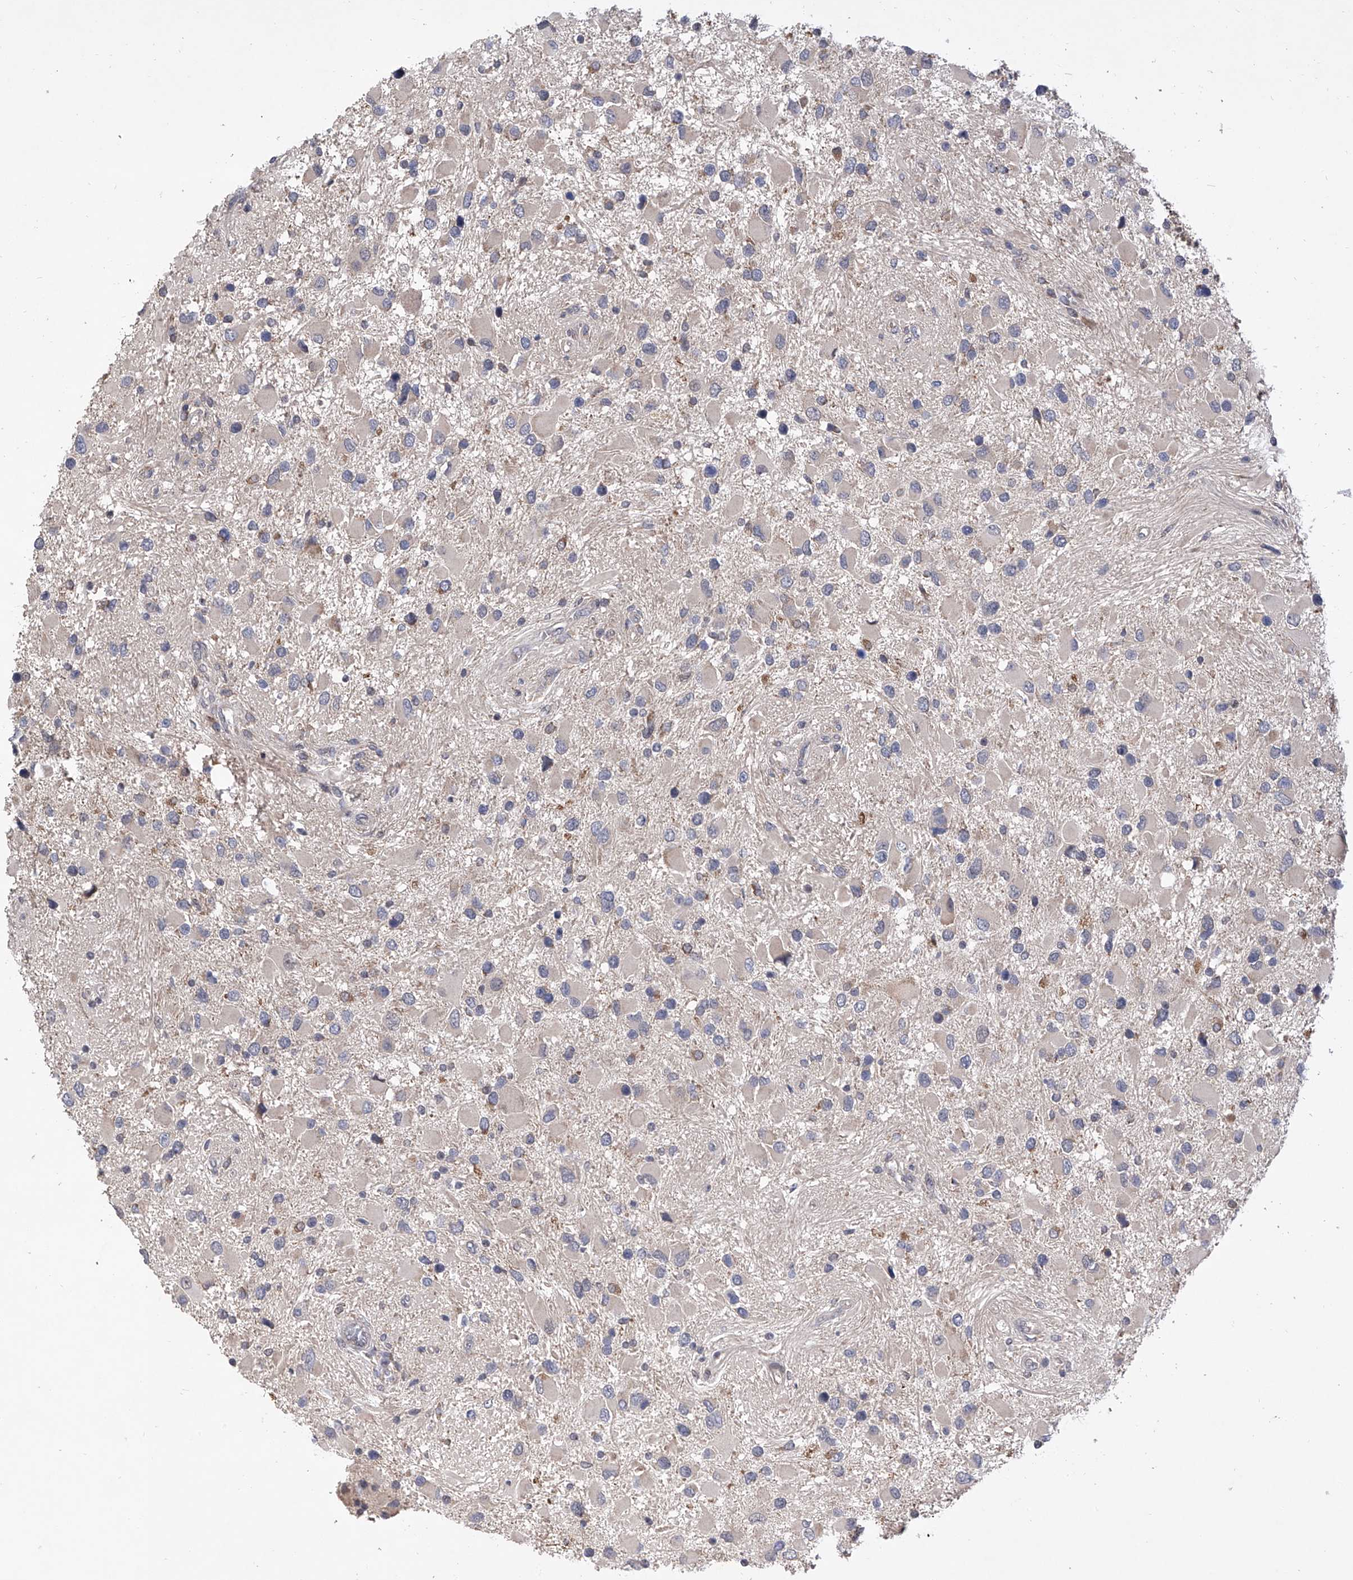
{"staining": {"intensity": "negative", "quantity": "none", "location": "none"}, "tissue": "glioma", "cell_type": "Tumor cells", "image_type": "cancer", "snomed": [{"axis": "morphology", "description": "Glioma, malignant, High grade"}, {"axis": "topography", "description": "Brain"}], "caption": "Immunohistochemical staining of high-grade glioma (malignant) reveals no significant expression in tumor cells. (DAB (3,3'-diaminobenzidine) immunohistochemistry visualized using brightfield microscopy, high magnification).", "gene": "USP45", "patient": {"sex": "male", "age": 53}}